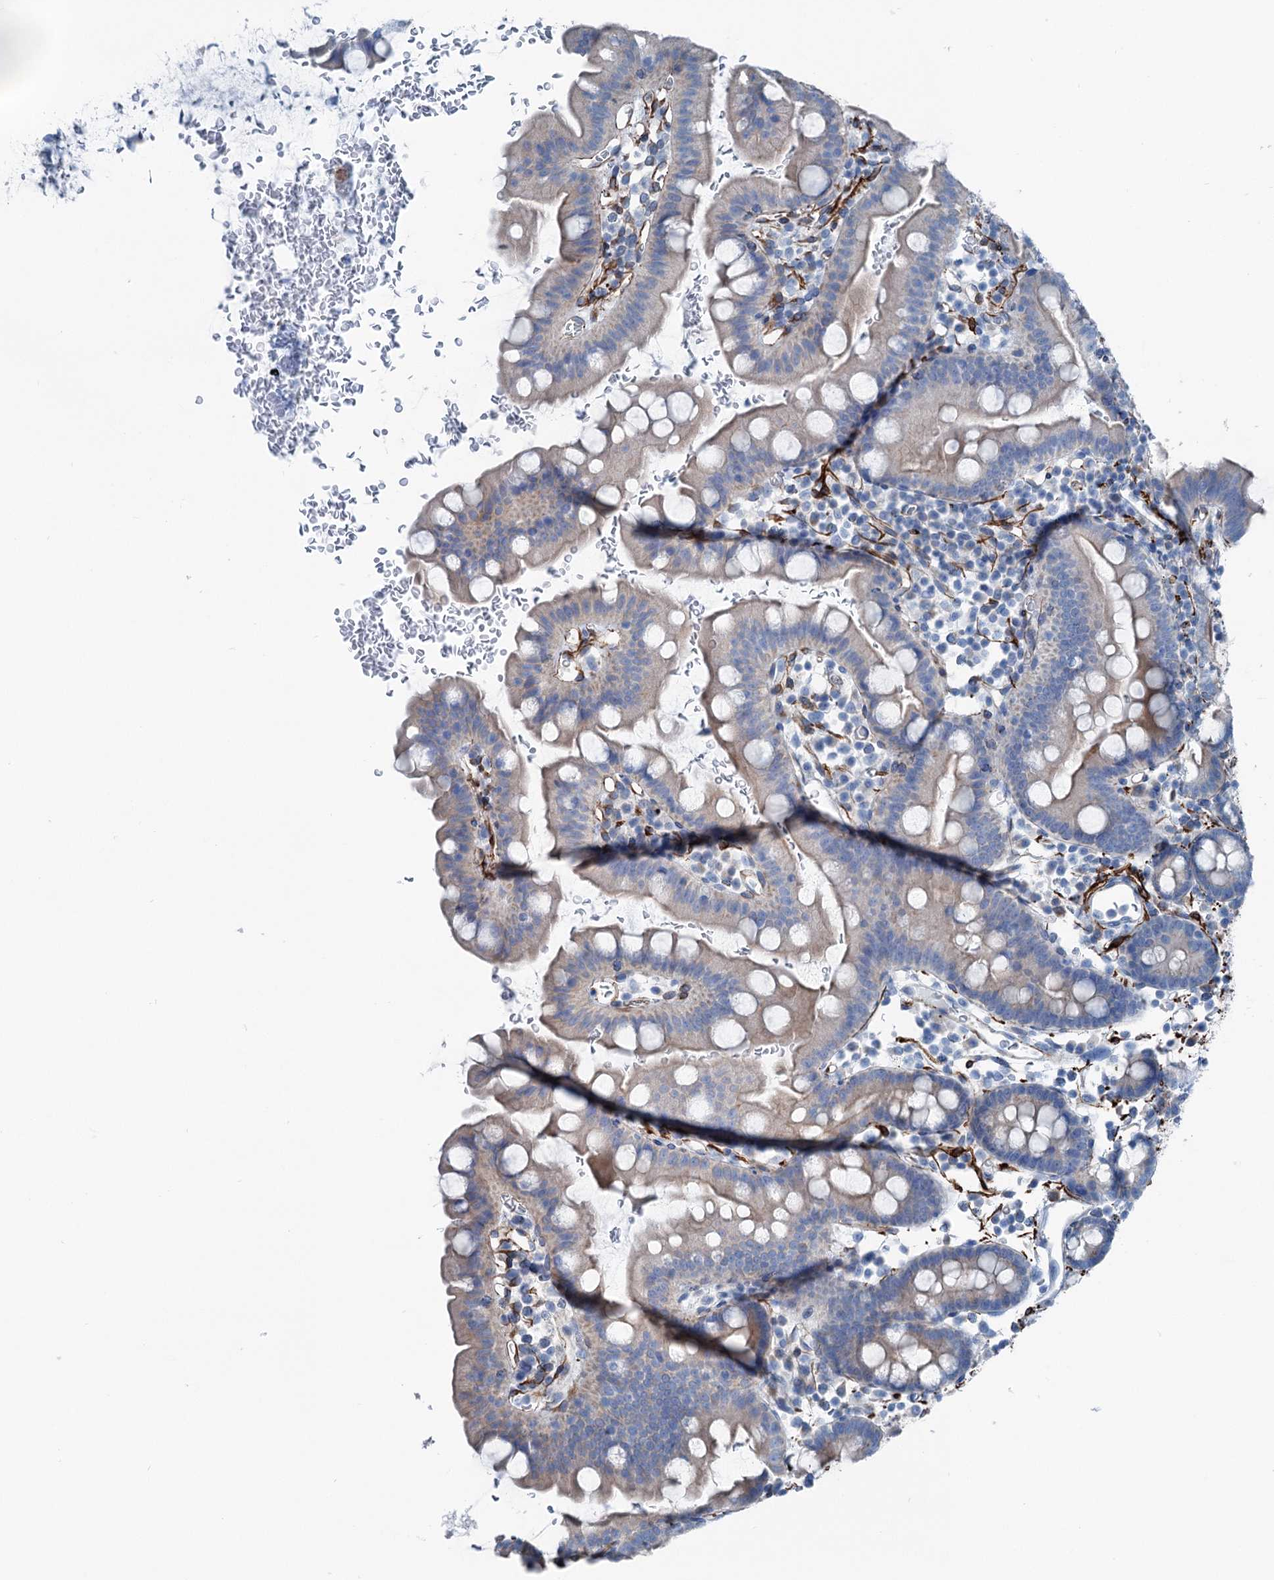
{"staining": {"intensity": "weak", "quantity": "25%-75%", "location": "cytoplasmic/membranous"}, "tissue": "small intestine", "cell_type": "Glandular cells", "image_type": "normal", "snomed": [{"axis": "morphology", "description": "Normal tissue, NOS"}, {"axis": "topography", "description": "Stomach, upper"}, {"axis": "topography", "description": "Stomach, lower"}, {"axis": "topography", "description": "Small intestine"}], "caption": "High-magnification brightfield microscopy of unremarkable small intestine stained with DAB (3,3'-diaminobenzidine) (brown) and counterstained with hematoxylin (blue). glandular cells exhibit weak cytoplasmic/membranous expression is seen in approximately25%-75% of cells.", "gene": "CALCOCO1", "patient": {"sex": "male", "age": 68}}